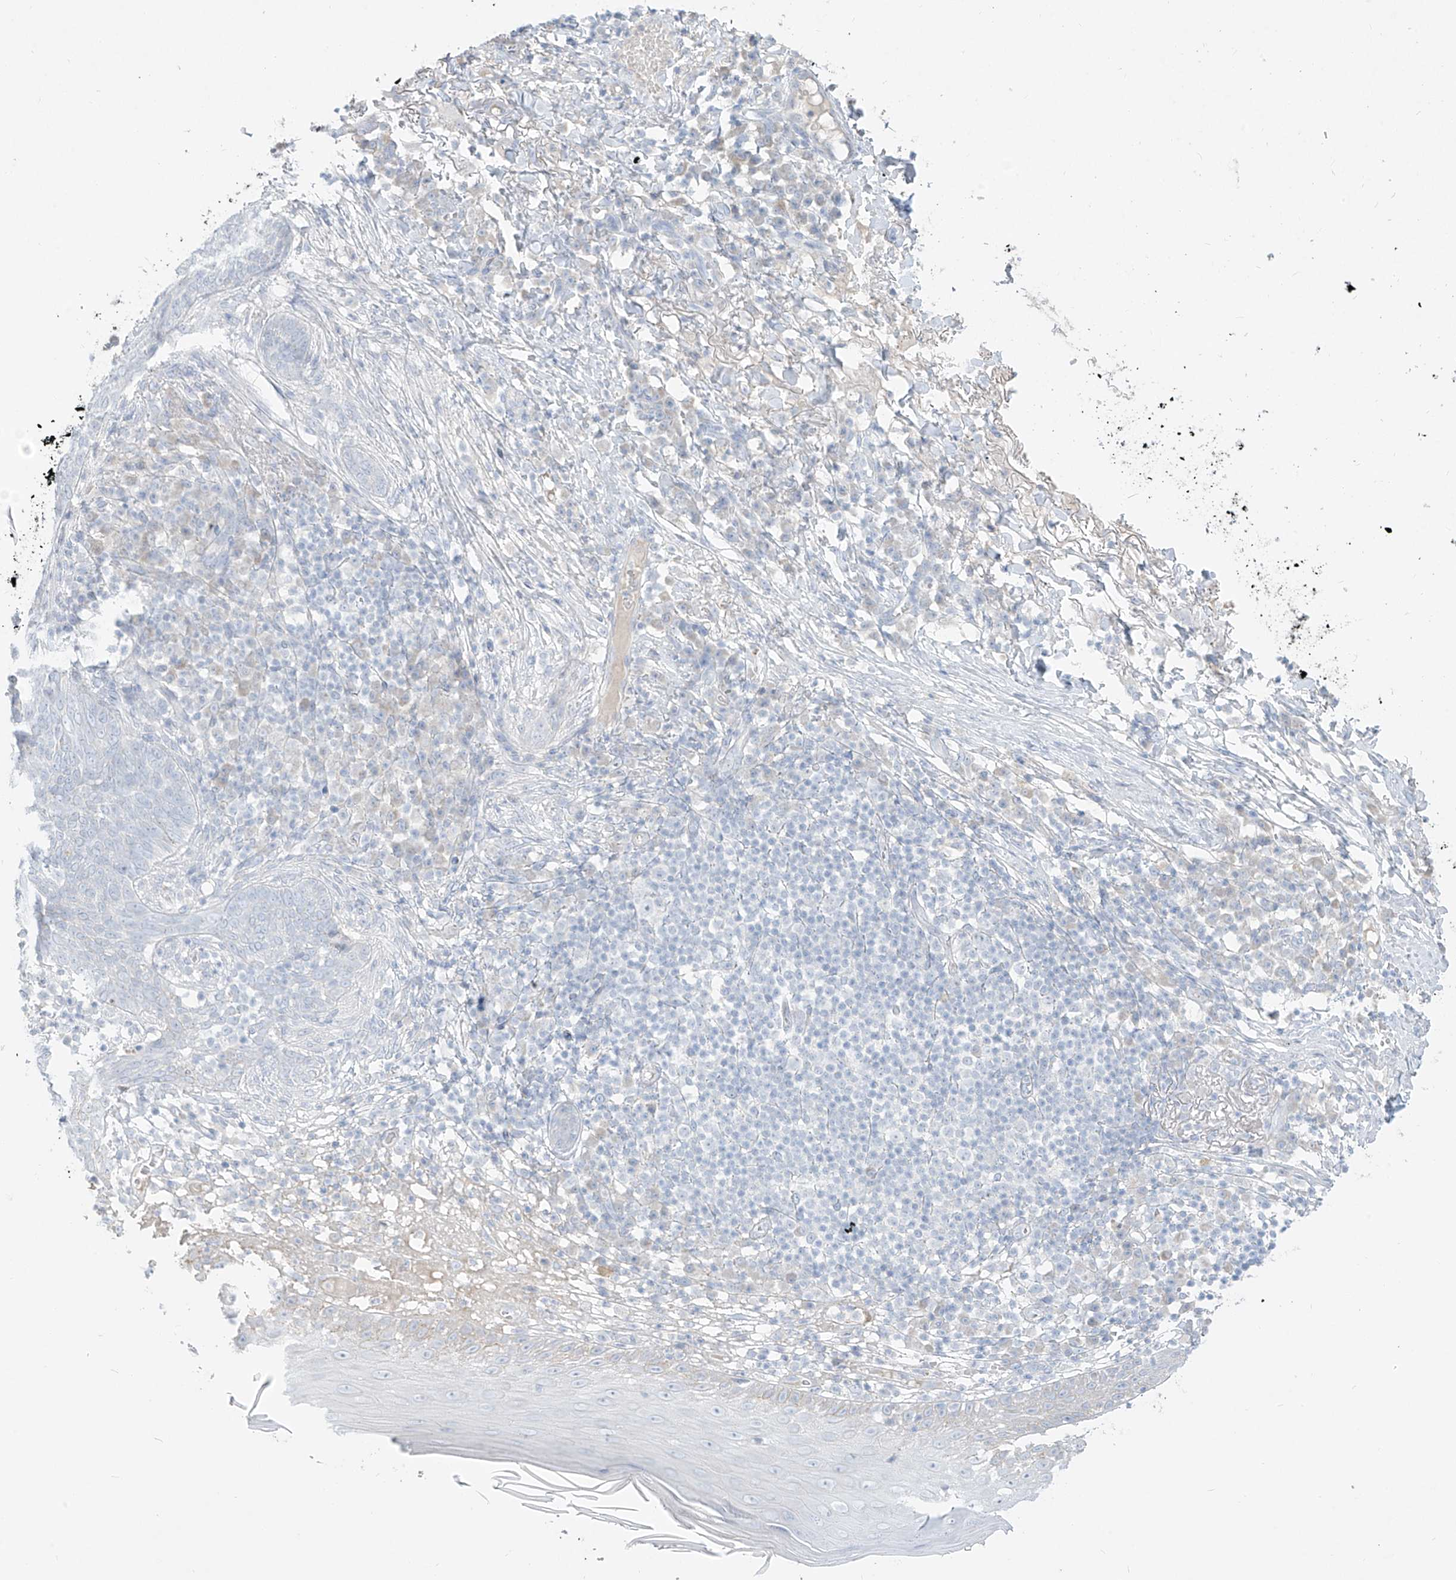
{"staining": {"intensity": "negative", "quantity": "none", "location": "none"}, "tissue": "skin cancer", "cell_type": "Tumor cells", "image_type": "cancer", "snomed": [{"axis": "morphology", "description": "Basal cell carcinoma"}, {"axis": "topography", "description": "Skin"}], "caption": "An immunohistochemistry micrograph of basal cell carcinoma (skin) is shown. There is no staining in tumor cells of basal cell carcinoma (skin).", "gene": "TGM4", "patient": {"sex": "male", "age": 85}}